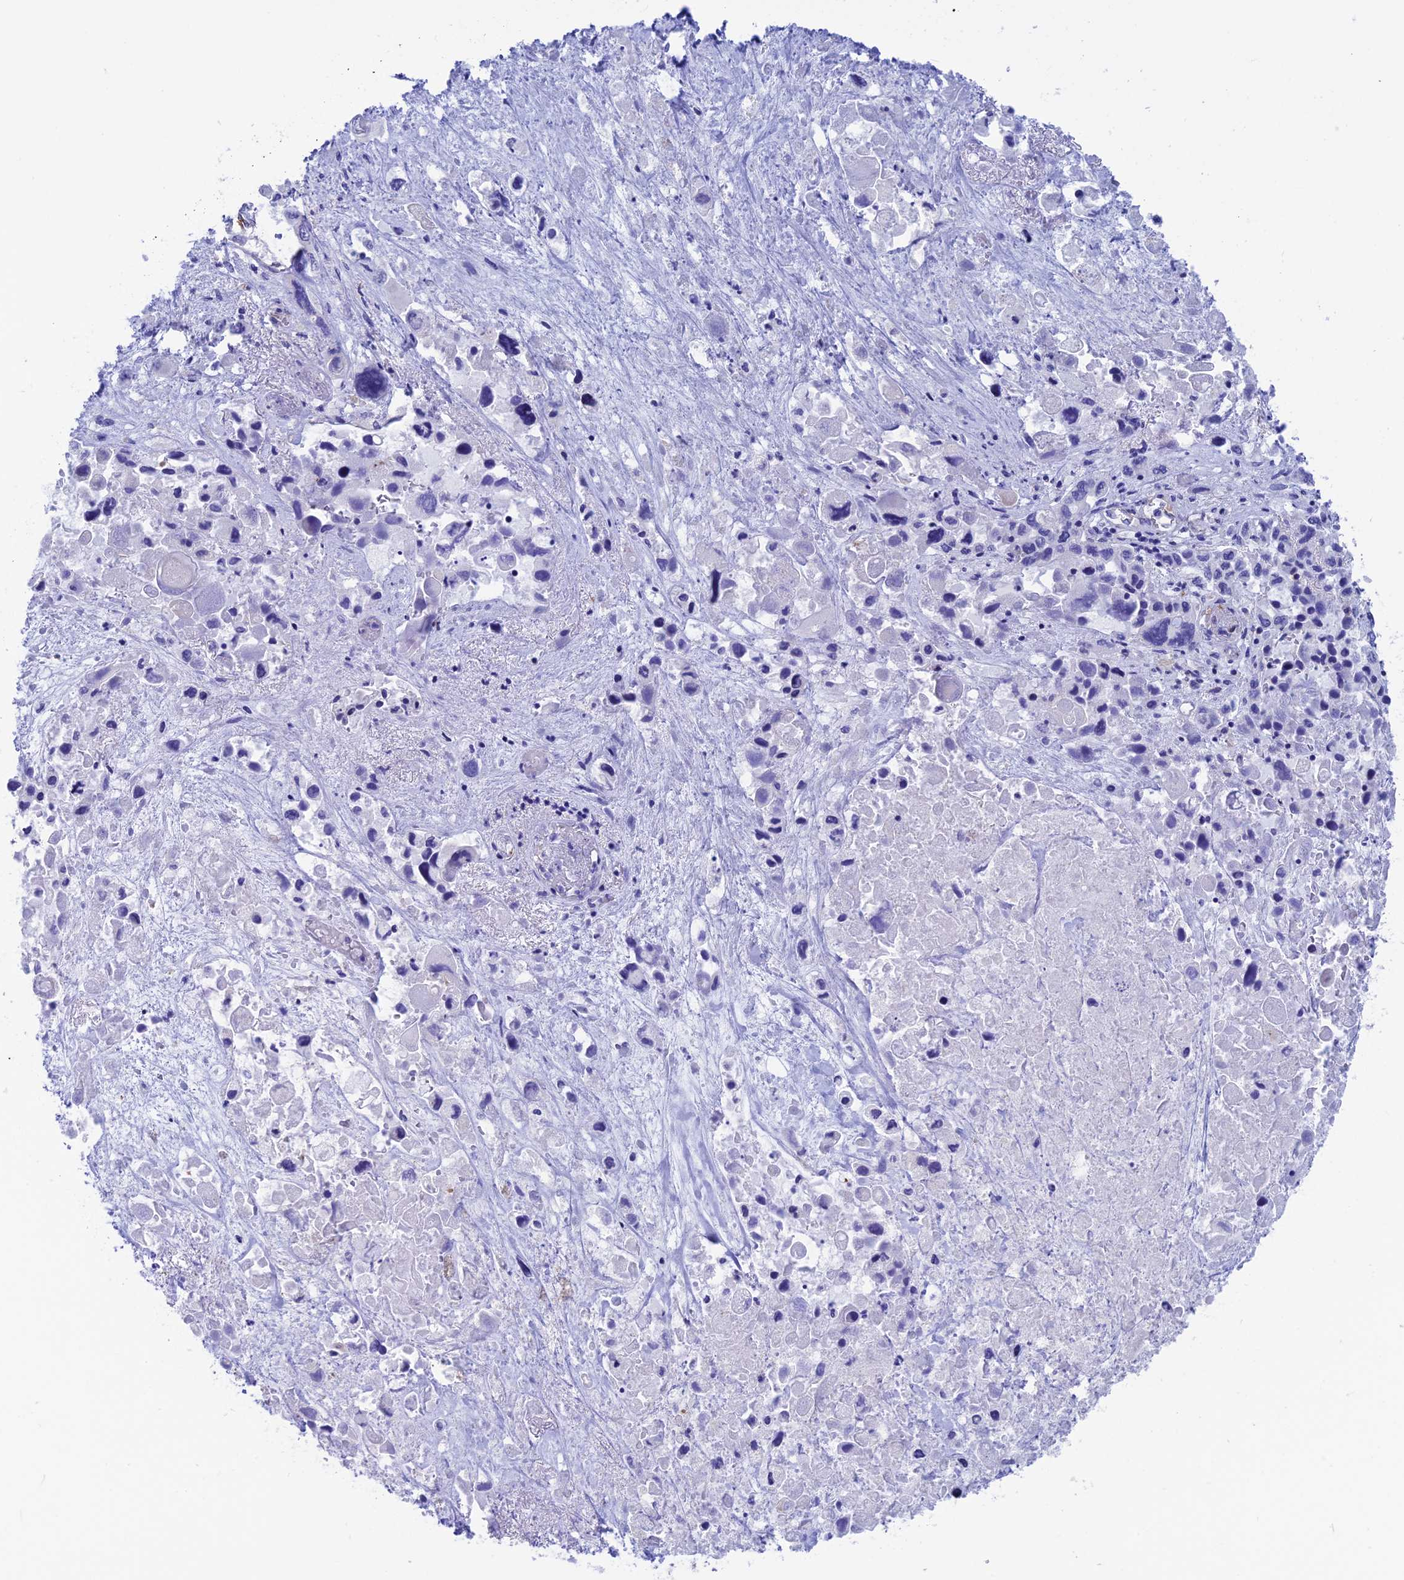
{"staining": {"intensity": "negative", "quantity": "none", "location": "none"}, "tissue": "pancreatic cancer", "cell_type": "Tumor cells", "image_type": "cancer", "snomed": [{"axis": "morphology", "description": "Adenocarcinoma, NOS"}, {"axis": "topography", "description": "Pancreas"}], "caption": "DAB immunohistochemical staining of pancreatic cancer (adenocarcinoma) demonstrates no significant positivity in tumor cells.", "gene": "GNGT2", "patient": {"sex": "male", "age": 92}}